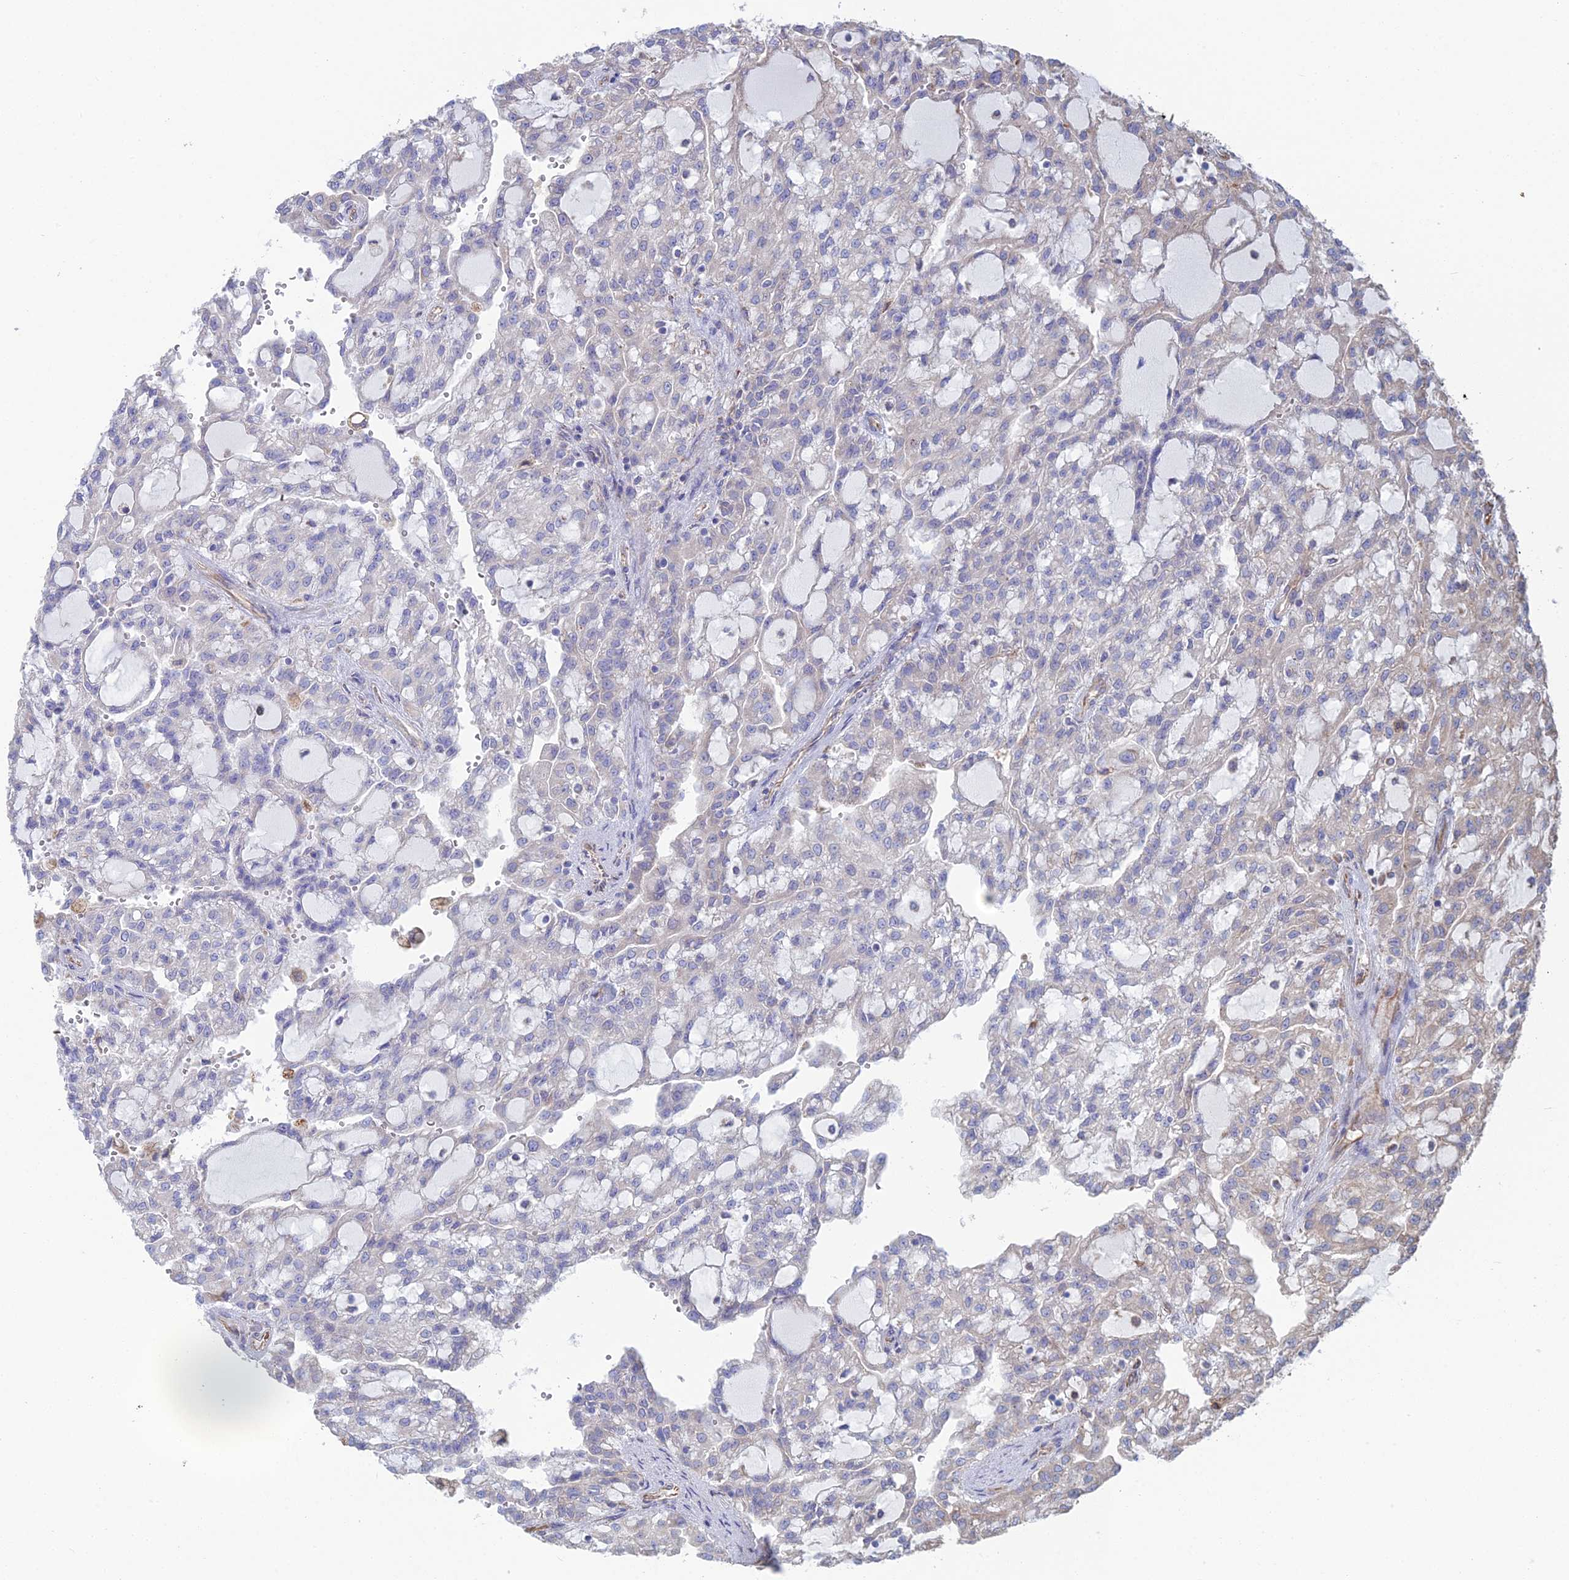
{"staining": {"intensity": "negative", "quantity": "none", "location": "none"}, "tissue": "renal cancer", "cell_type": "Tumor cells", "image_type": "cancer", "snomed": [{"axis": "morphology", "description": "Adenocarcinoma, NOS"}, {"axis": "topography", "description": "Kidney"}], "caption": "A high-resolution histopathology image shows IHC staining of renal cancer, which demonstrates no significant expression in tumor cells.", "gene": "CLVS2", "patient": {"sex": "male", "age": 63}}